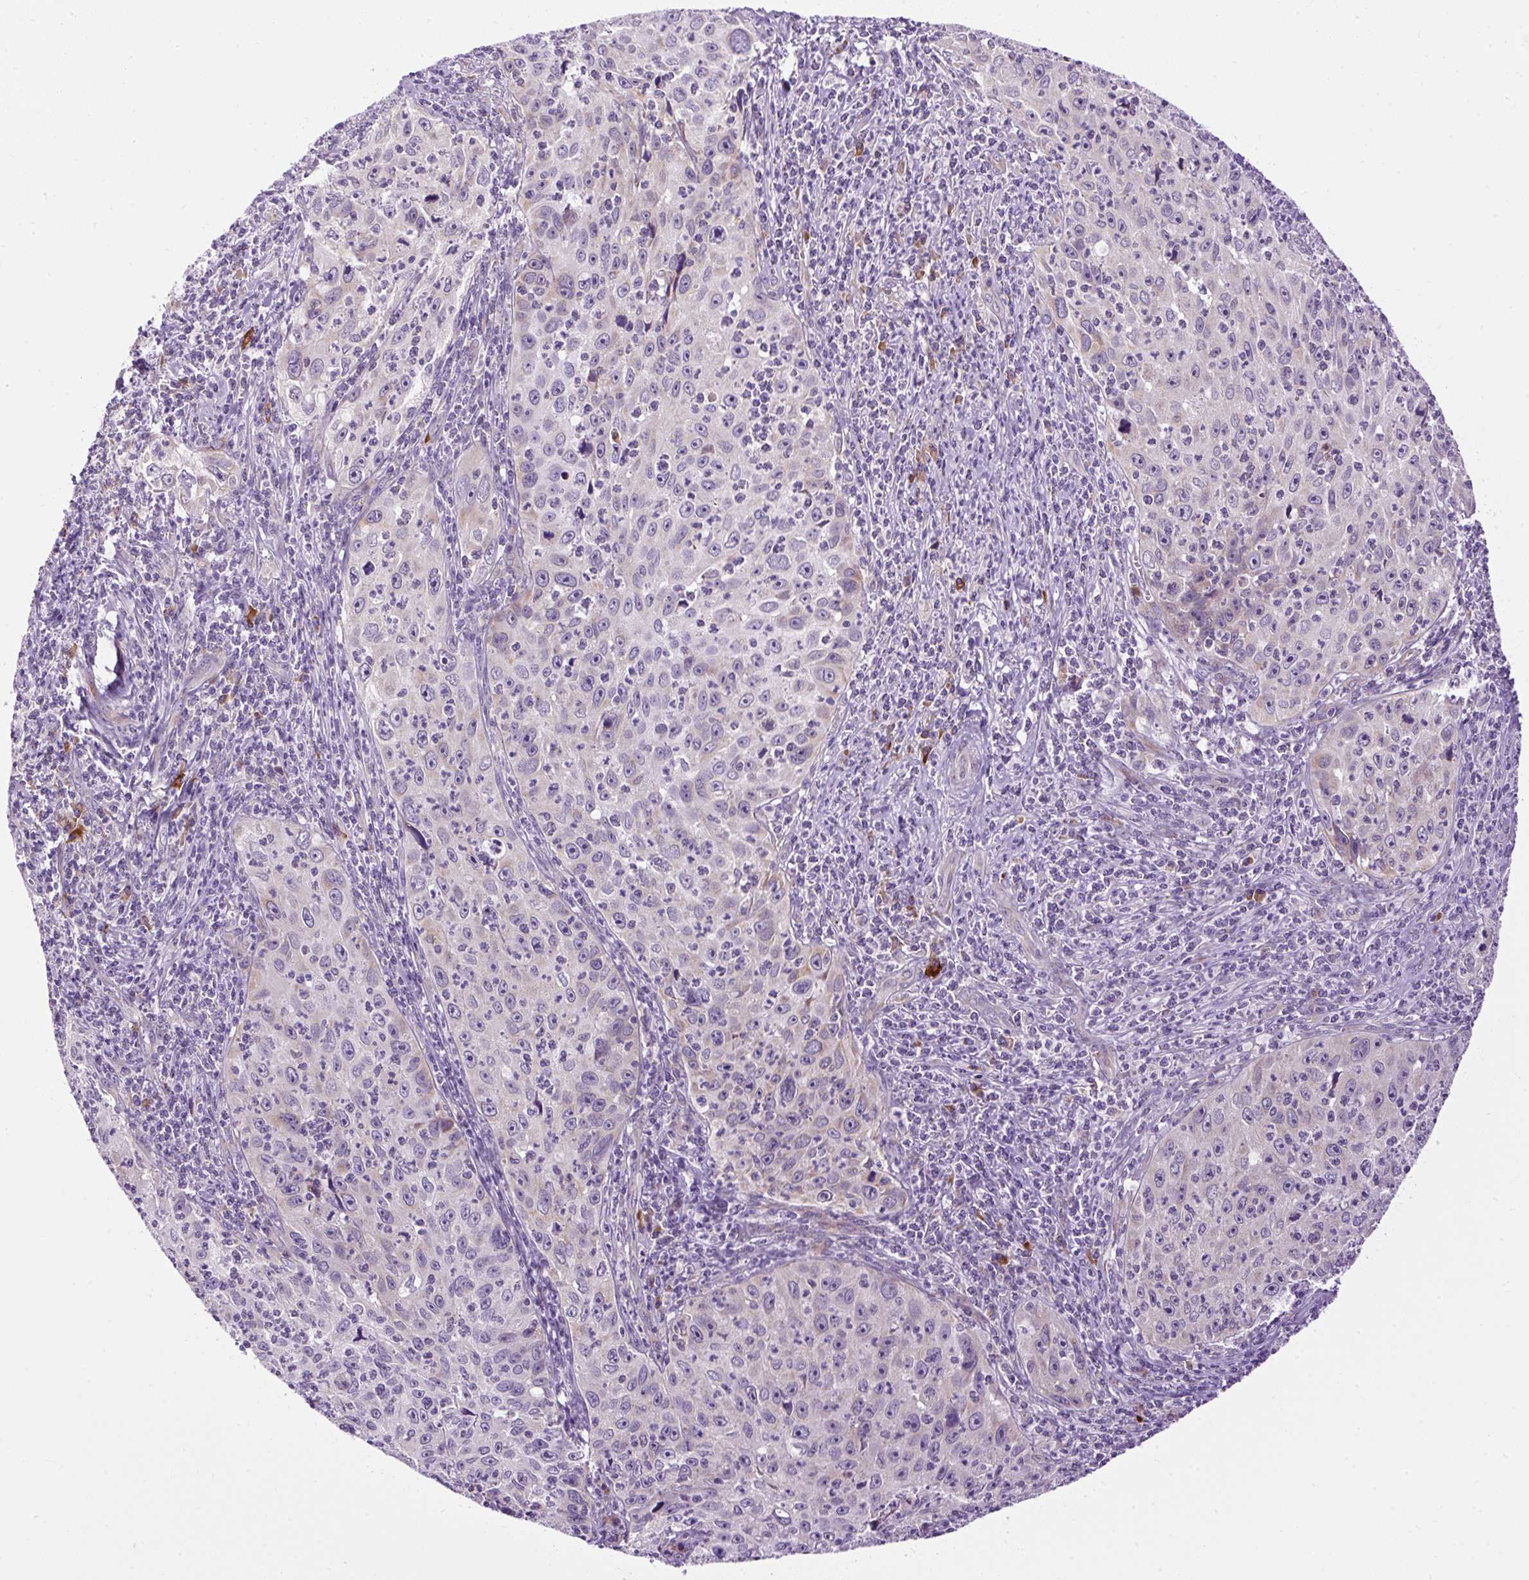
{"staining": {"intensity": "negative", "quantity": "none", "location": "none"}, "tissue": "cervical cancer", "cell_type": "Tumor cells", "image_type": "cancer", "snomed": [{"axis": "morphology", "description": "Squamous cell carcinoma, NOS"}, {"axis": "topography", "description": "Cervix"}], "caption": "Human cervical cancer (squamous cell carcinoma) stained for a protein using IHC reveals no staining in tumor cells.", "gene": "FMC1", "patient": {"sex": "female", "age": 30}}